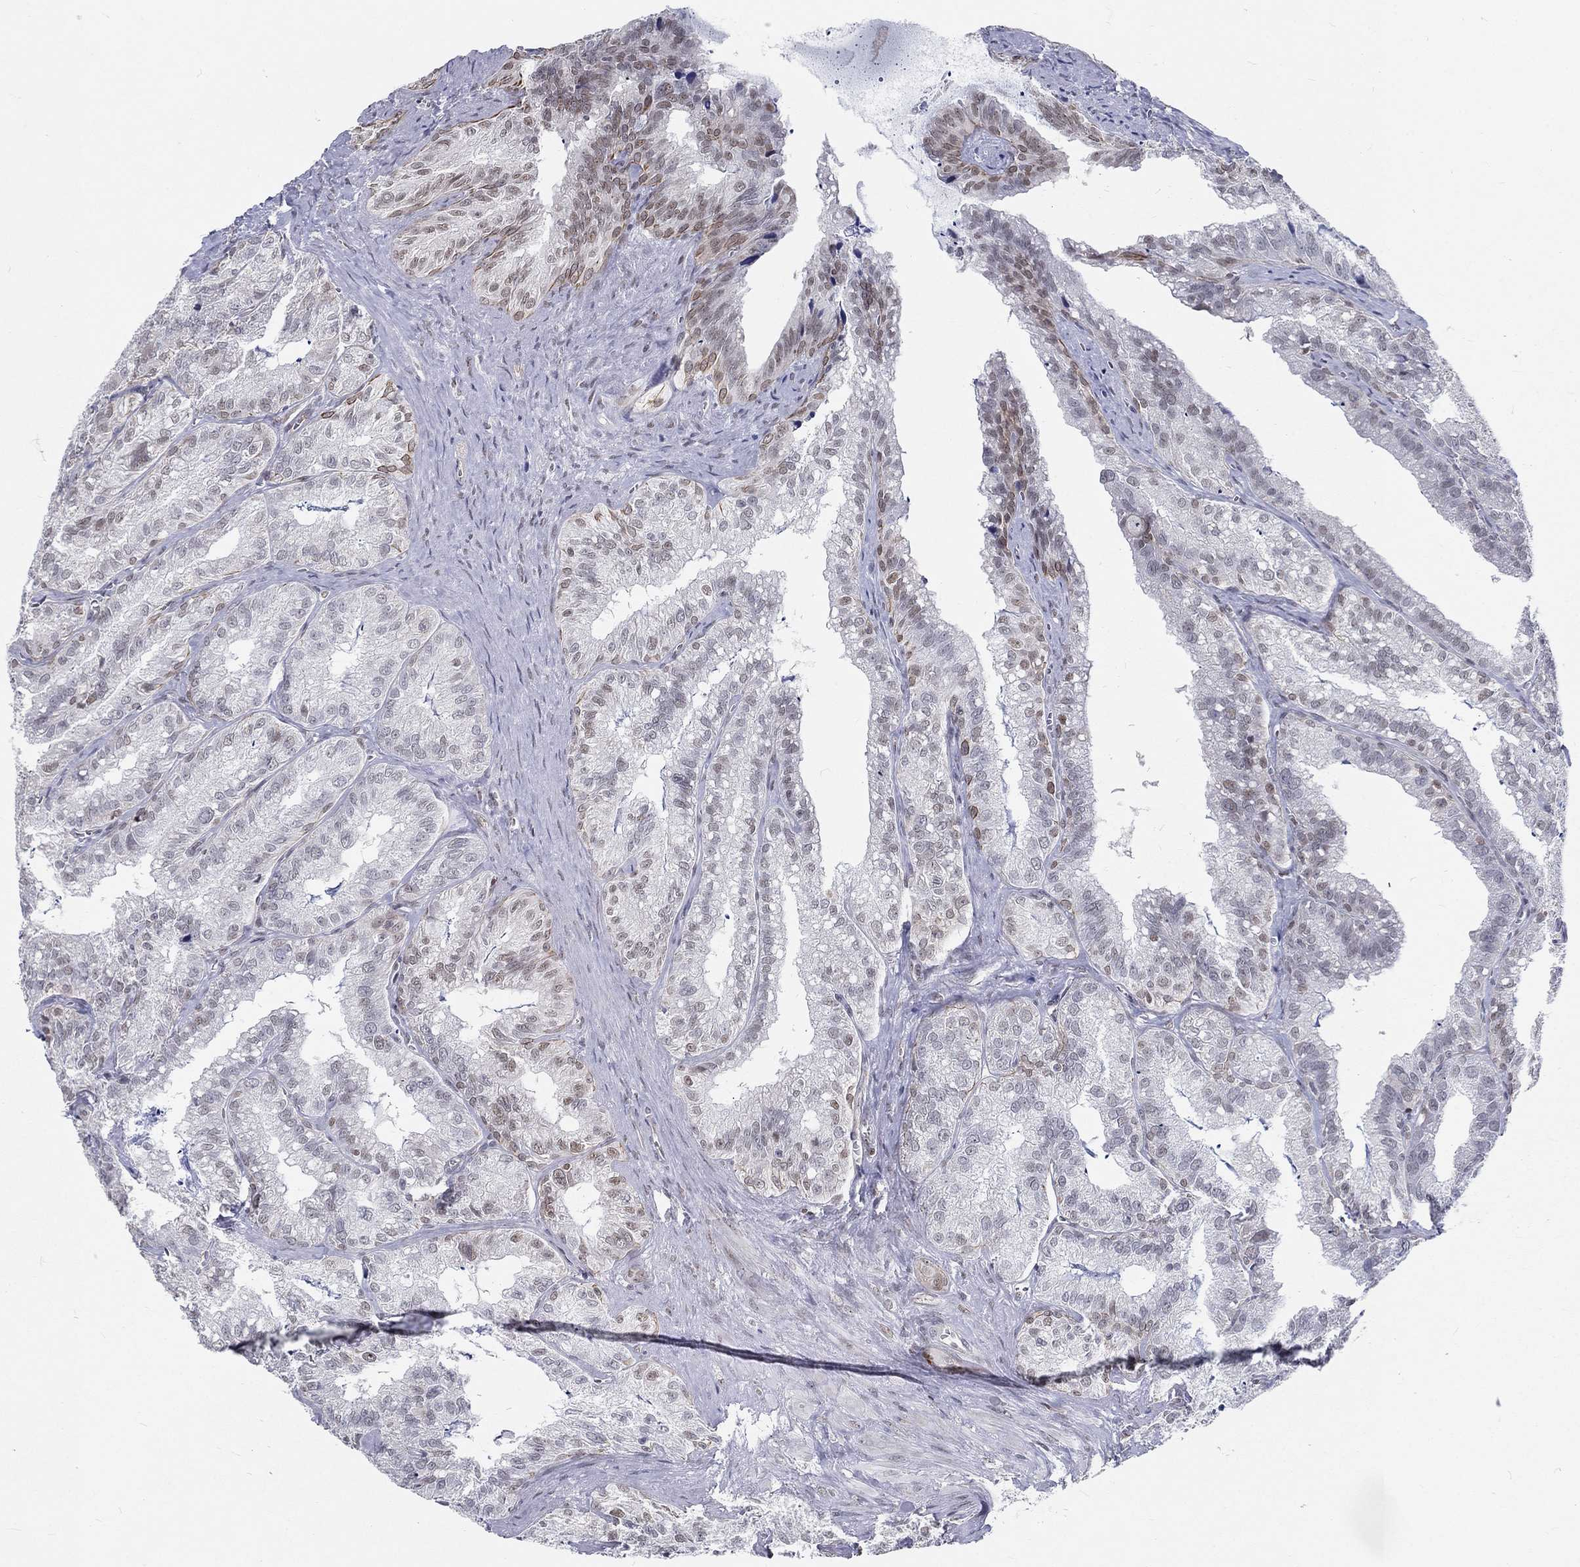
{"staining": {"intensity": "moderate", "quantity": "<25%", "location": "nuclear"}, "tissue": "seminal vesicle", "cell_type": "Glandular cells", "image_type": "normal", "snomed": [{"axis": "morphology", "description": "Normal tissue, NOS"}, {"axis": "topography", "description": "Seminal veicle"}], "caption": "A high-resolution histopathology image shows immunohistochemistry staining of benign seminal vesicle, which displays moderate nuclear expression in about <25% of glandular cells.", "gene": "ZBED1", "patient": {"sex": "male", "age": 57}}